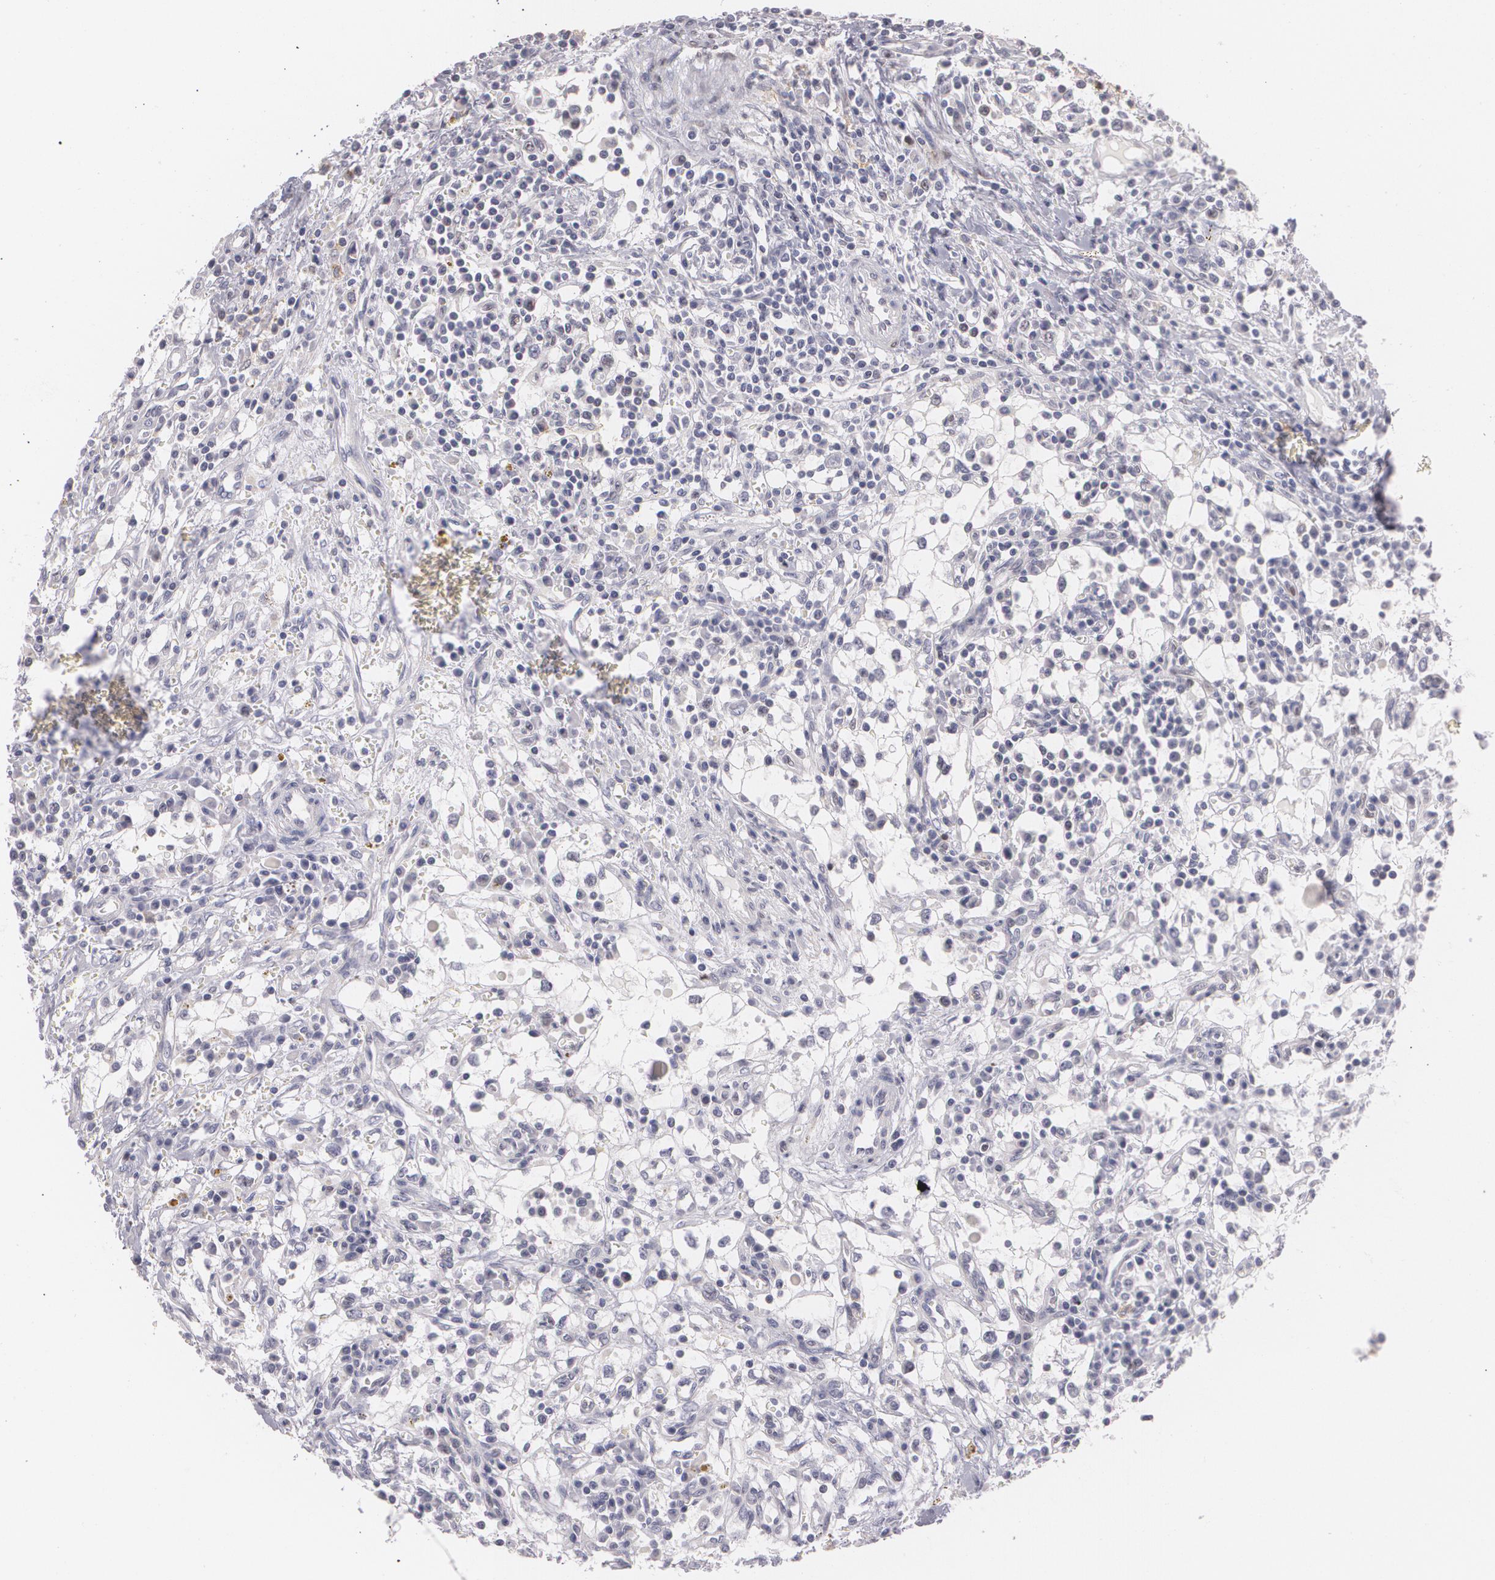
{"staining": {"intensity": "negative", "quantity": "none", "location": "none"}, "tissue": "renal cancer", "cell_type": "Tumor cells", "image_type": "cancer", "snomed": [{"axis": "morphology", "description": "Adenocarcinoma, NOS"}, {"axis": "topography", "description": "Kidney"}], "caption": "DAB immunohistochemical staining of human renal cancer displays no significant expression in tumor cells.", "gene": "ZBTB16", "patient": {"sex": "male", "age": 82}}